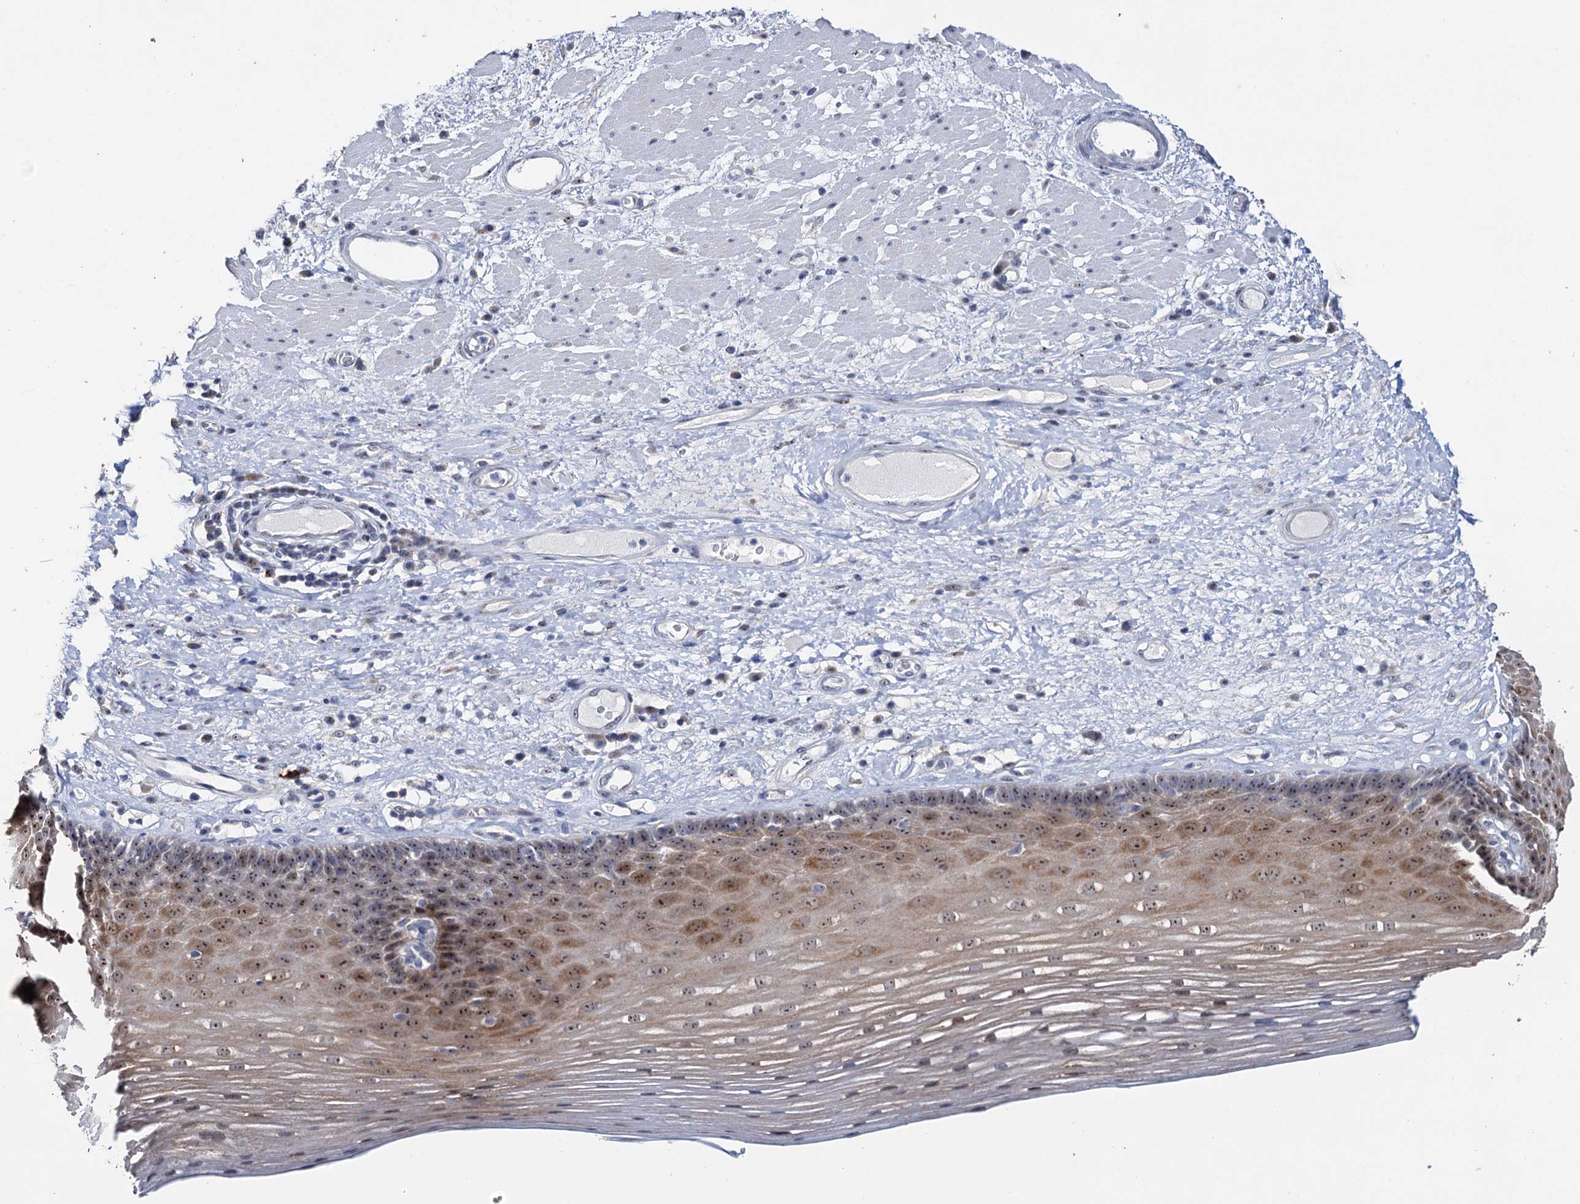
{"staining": {"intensity": "moderate", "quantity": ">75%", "location": "cytoplasmic/membranous,nuclear"}, "tissue": "esophagus", "cell_type": "Squamous epithelial cells", "image_type": "normal", "snomed": [{"axis": "morphology", "description": "Normal tissue, NOS"}, {"axis": "topography", "description": "Esophagus"}], "caption": "Human esophagus stained with a brown dye demonstrates moderate cytoplasmic/membranous,nuclear positive expression in approximately >75% of squamous epithelial cells.", "gene": "C2CD3", "patient": {"sex": "male", "age": 62}}